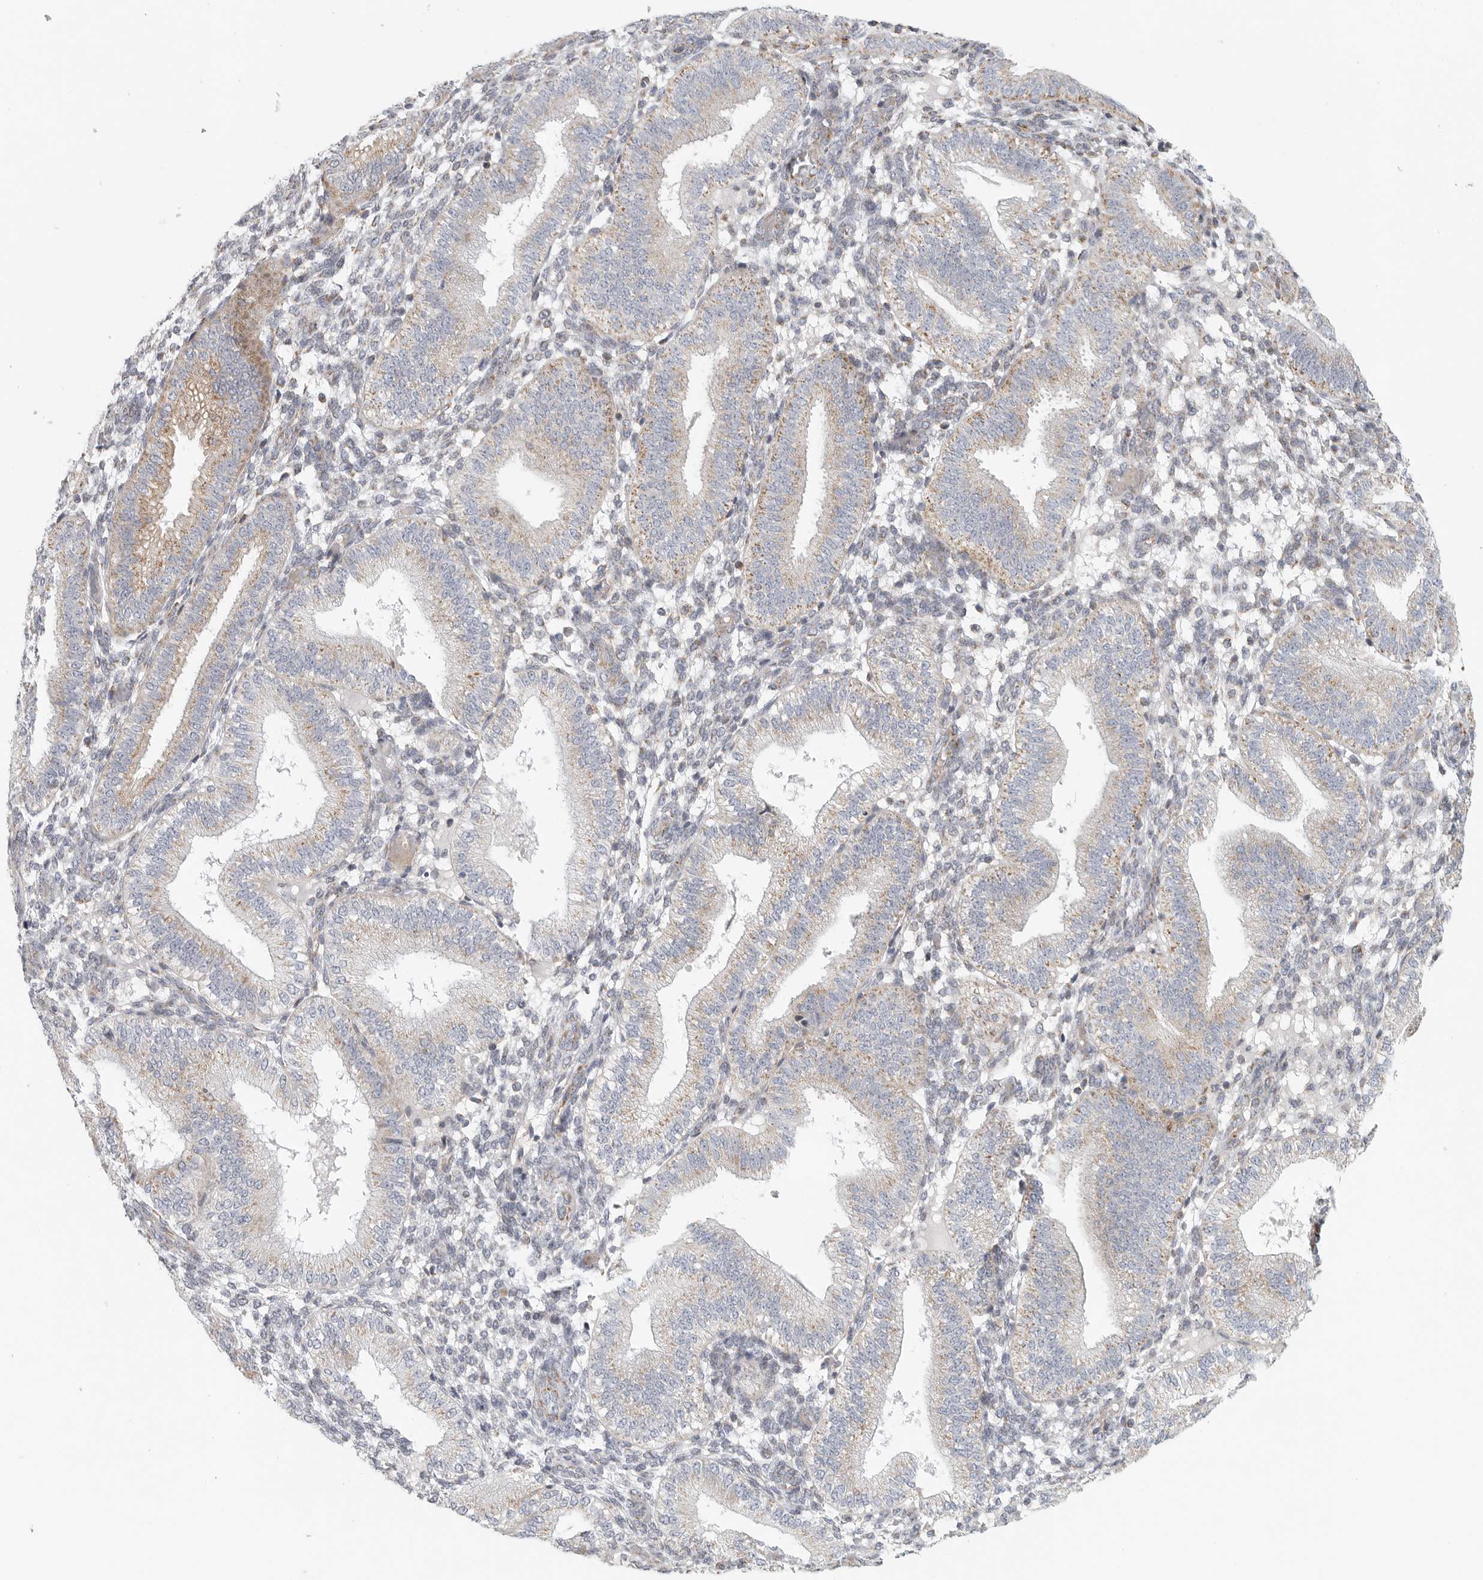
{"staining": {"intensity": "negative", "quantity": "none", "location": "none"}, "tissue": "endometrium", "cell_type": "Cells in endometrial stroma", "image_type": "normal", "snomed": [{"axis": "morphology", "description": "Normal tissue, NOS"}, {"axis": "topography", "description": "Endometrium"}], "caption": "This photomicrograph is of benign endometrium stained with immunohistochemistry (IHC) to label a protein in brown with the nuclei are counter-stained blue. There is no staining in cells in endometrial stroma.", "gene": "SLC25A26", "patient": {"sex": "female", "age": 39}}